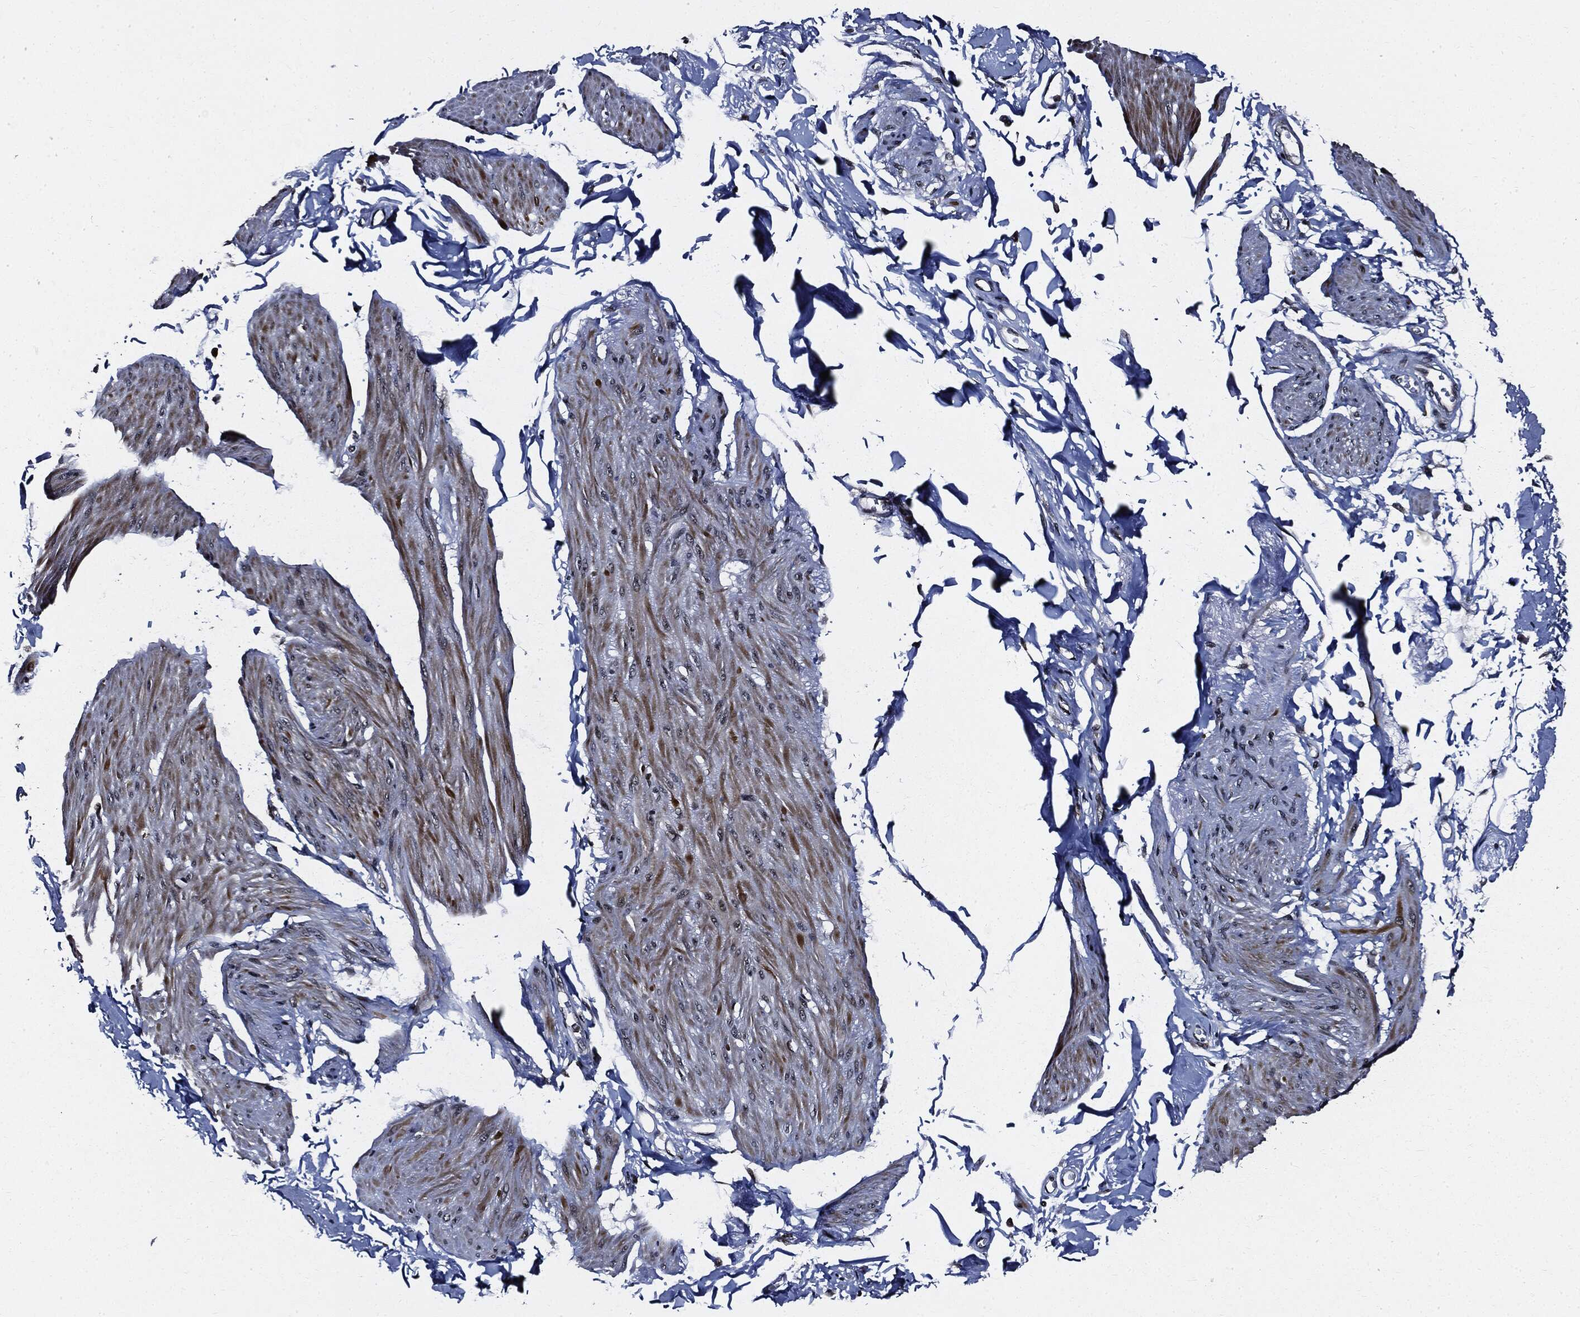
{"staining": {"intensity": "moderate", "quantity": "<25%", "location": "cytoplasmic/membranous"}, "tissue": "smooth muscle", "cell_type": "Smooth muscle cells", "image_type": "normal", "snomed": [{"axis": "morphology", "description": "Normal tissue, NOS"}, {"axis": "topography", "description": "Adipose tissue"}, {"axis": "topography", "description": "Smooth muscle"}, {"axis": "topography", "description": "Peripheral nerve tissue"}], "caption": "Moderate cytoplasmic/membranous protein staining is present in approximately <25% of smooth muscle cells in smooth muscle. (Brightfield microscopy of DAB IHC at high magnification).", "gene": "SUGT1", "patient": {"sex": "male", "age": 83}}